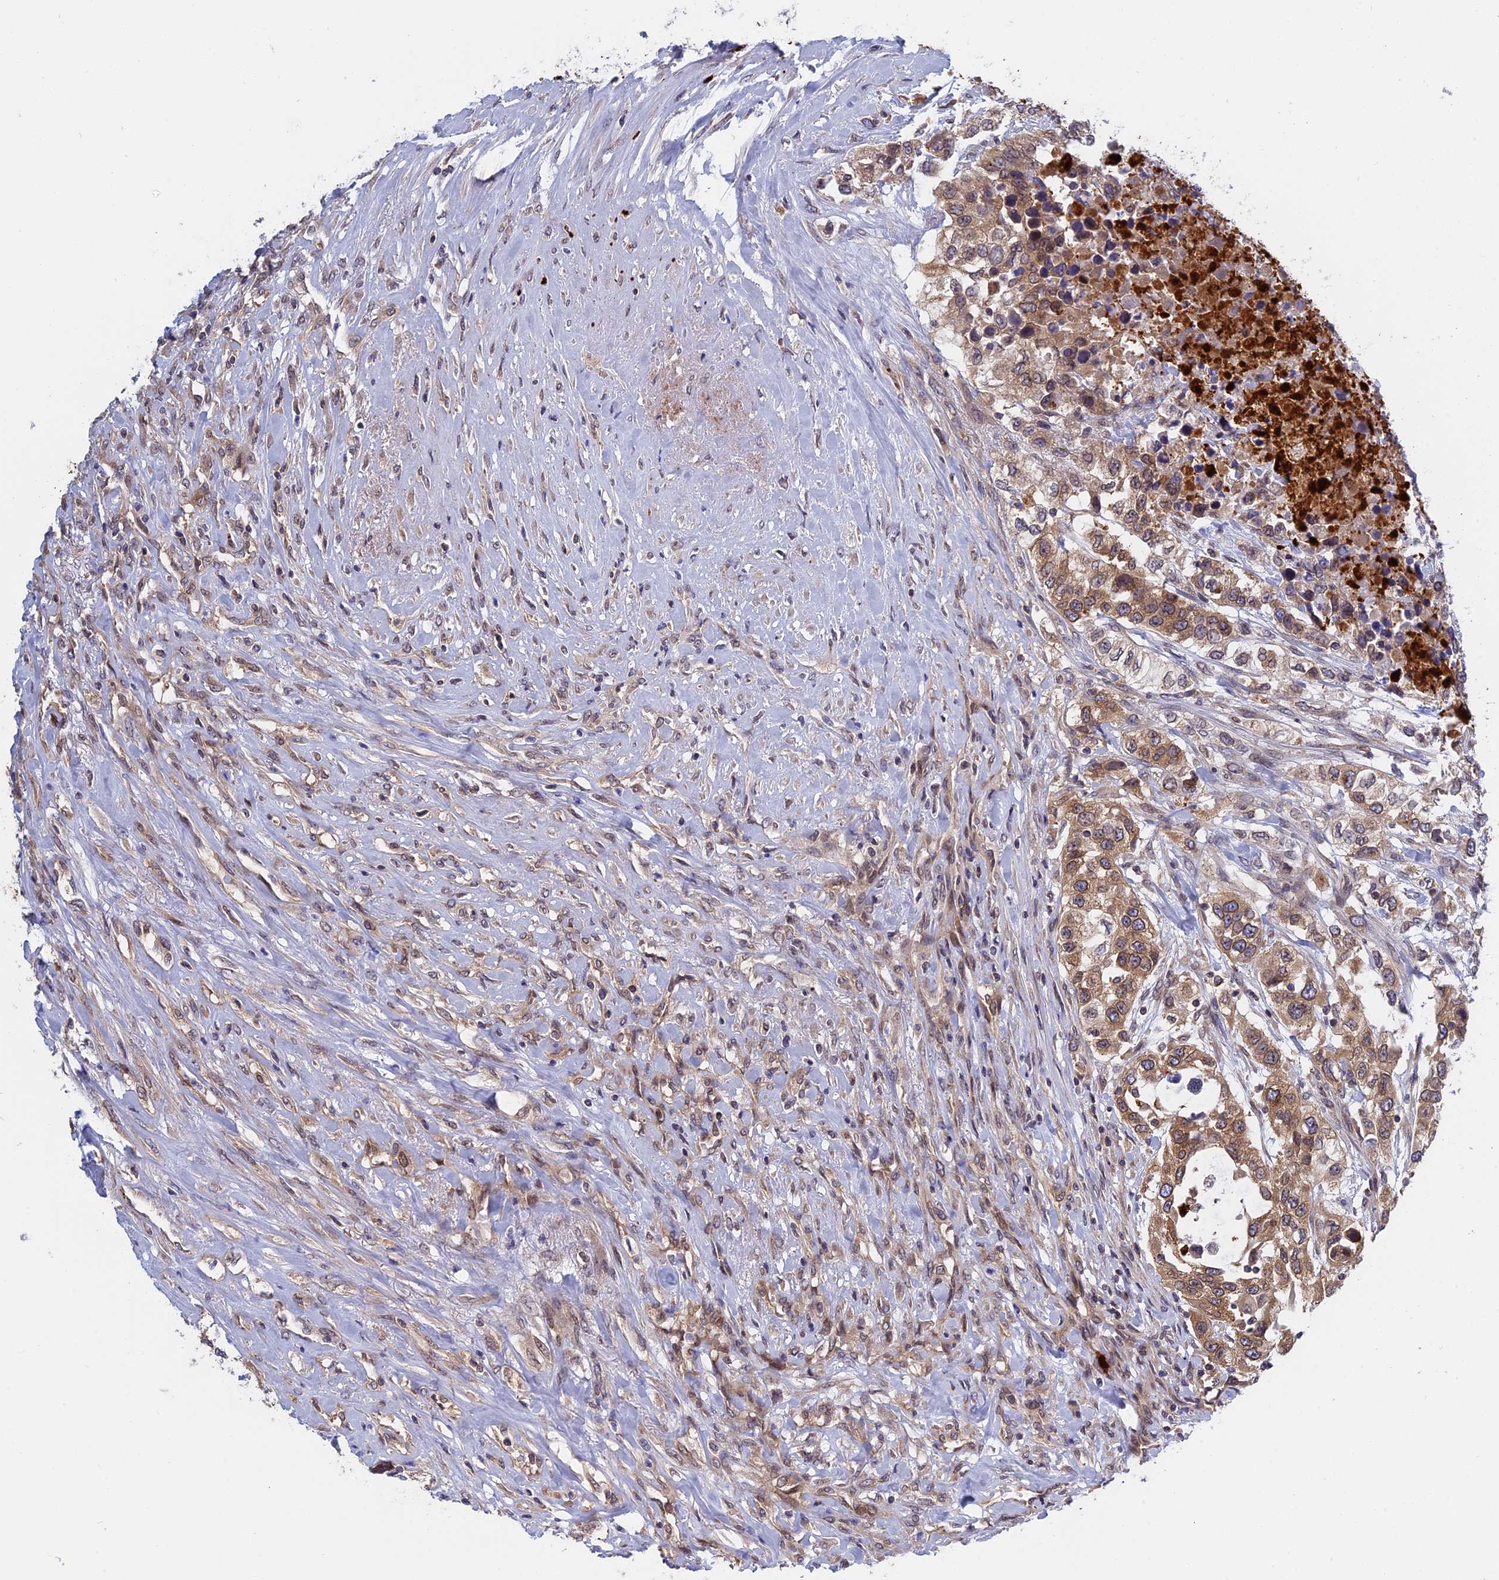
{"staining": {"intensity": "moderate", "quantity": ">75%", "location": "cytoplasmic/membranous,nuclear"}, "tissue": "urothelial cancer", "cell_type": "Tumor cells", "image_type": "cancer", "snomed": [{"axis": "morphology", "description": "Urothelial carcinoma, High grade"}, {"axis": "topography", "description": "Urinary bladder"}], "caption": "High-grade urothelial carcinoma was stained to show a protein in brown. There is medium levels of moderate cytoplasmic/membranous and nuclear staining in approximately >75% of tumor cells.", "gene": "NAA10", "patient": {"sex": "female", "age": 80}}